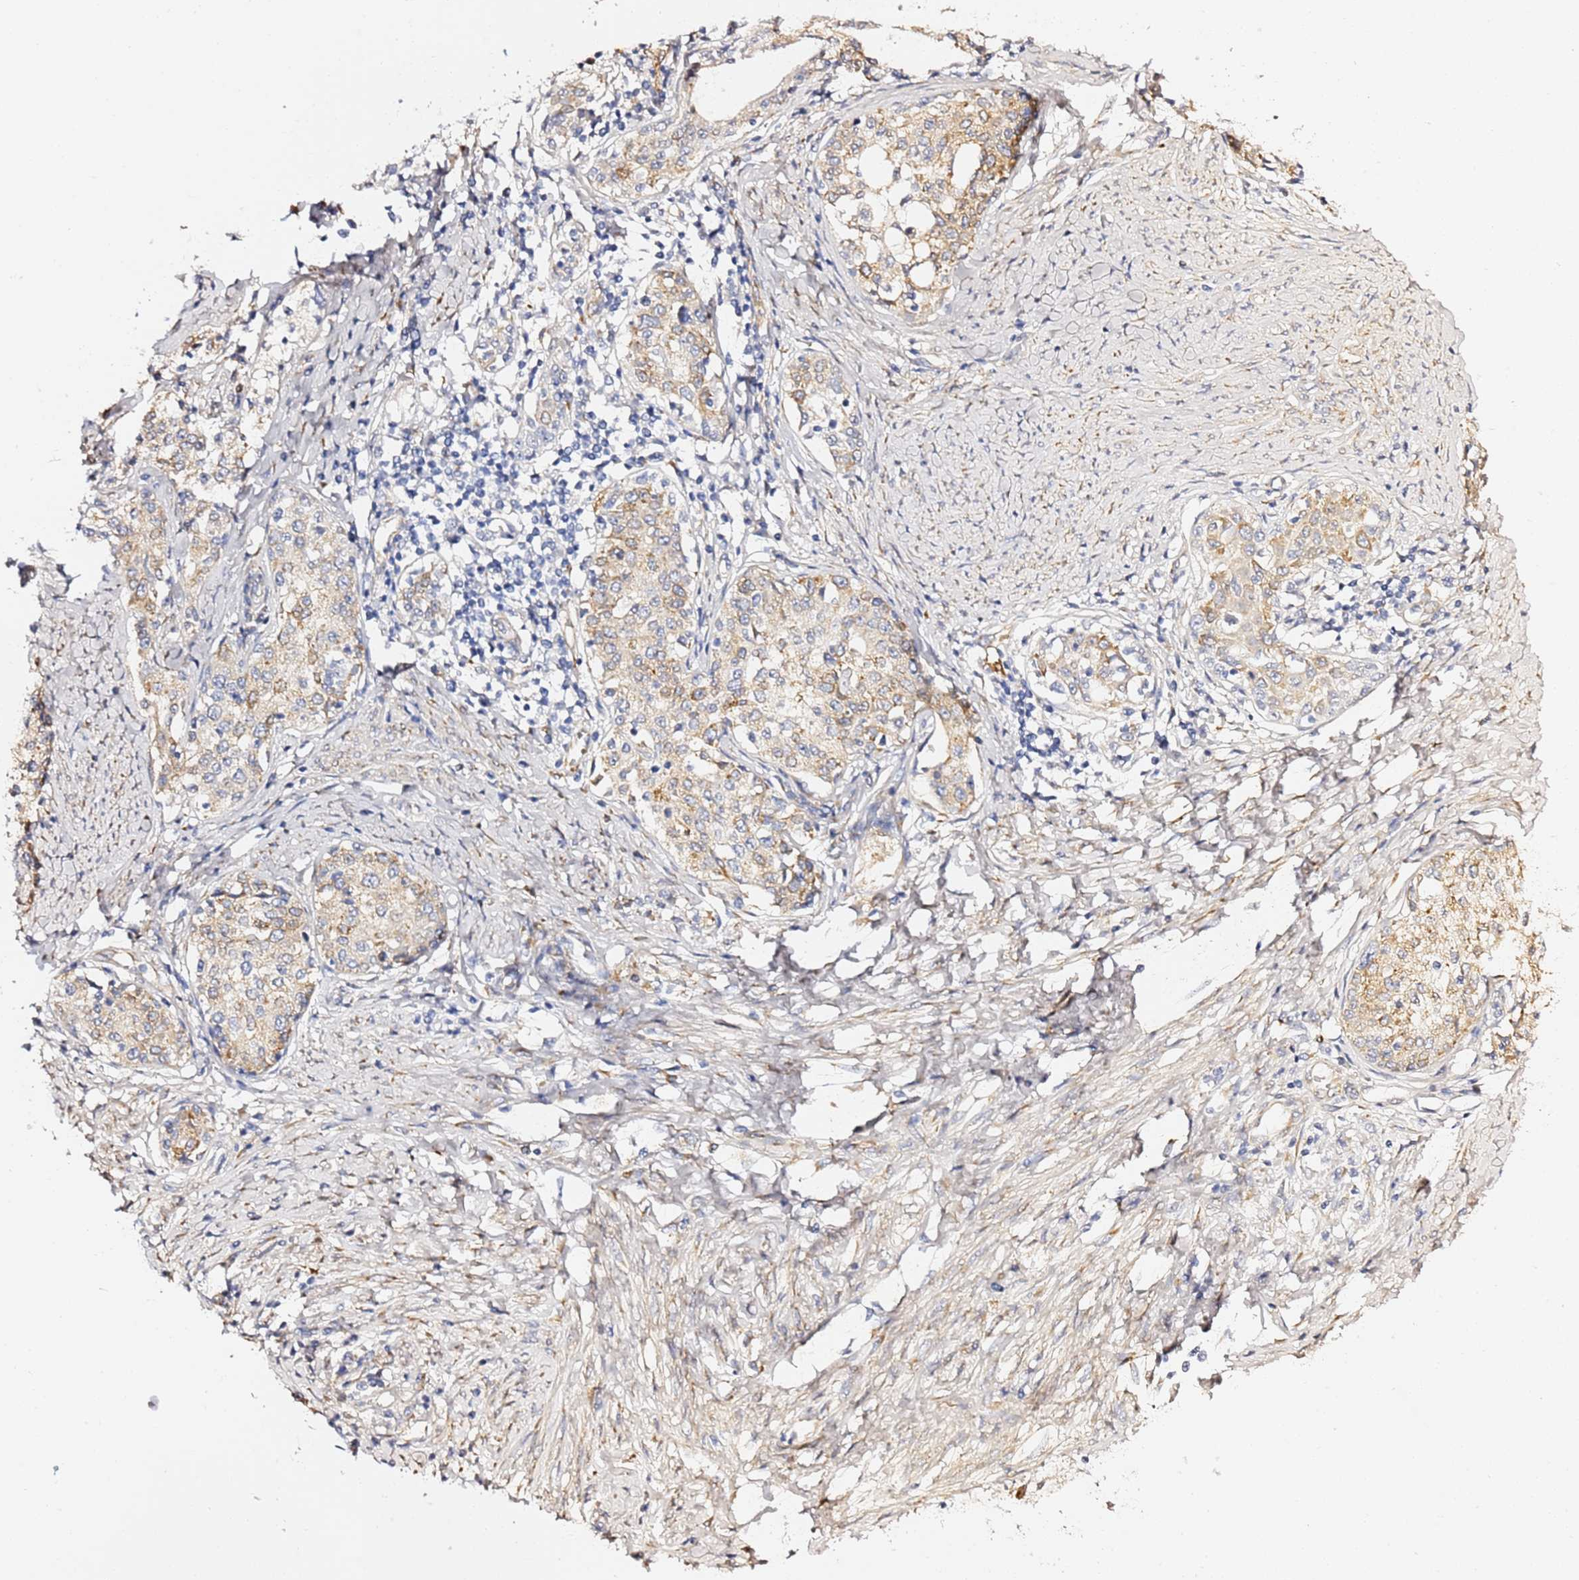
{"staining": {"intensity": "moderate", "quantity": "25%-75%", "location": "cytoplasmic/membranous"}, "tissue": "cervical cancer", "cell_type": "Tumor cells", "image_type": "cancer", "snomed": [{"axis": "morphology", "description": "Squamous cell carcinoma, NOS"}, {"axis": "morphology", "description": "Adenocarcinoma, NOS"}, {"axis": "topography", "description": "Cervix"}], "caption": "Human adenocarcinoma (cervical) stained for a protein (brown) reveals moderate cytoplasmic/membranous positive expression in about 25%-75% of tumor cells.", "gene": "GDAP2", "patient": {"sex": "female", "age": 52}}